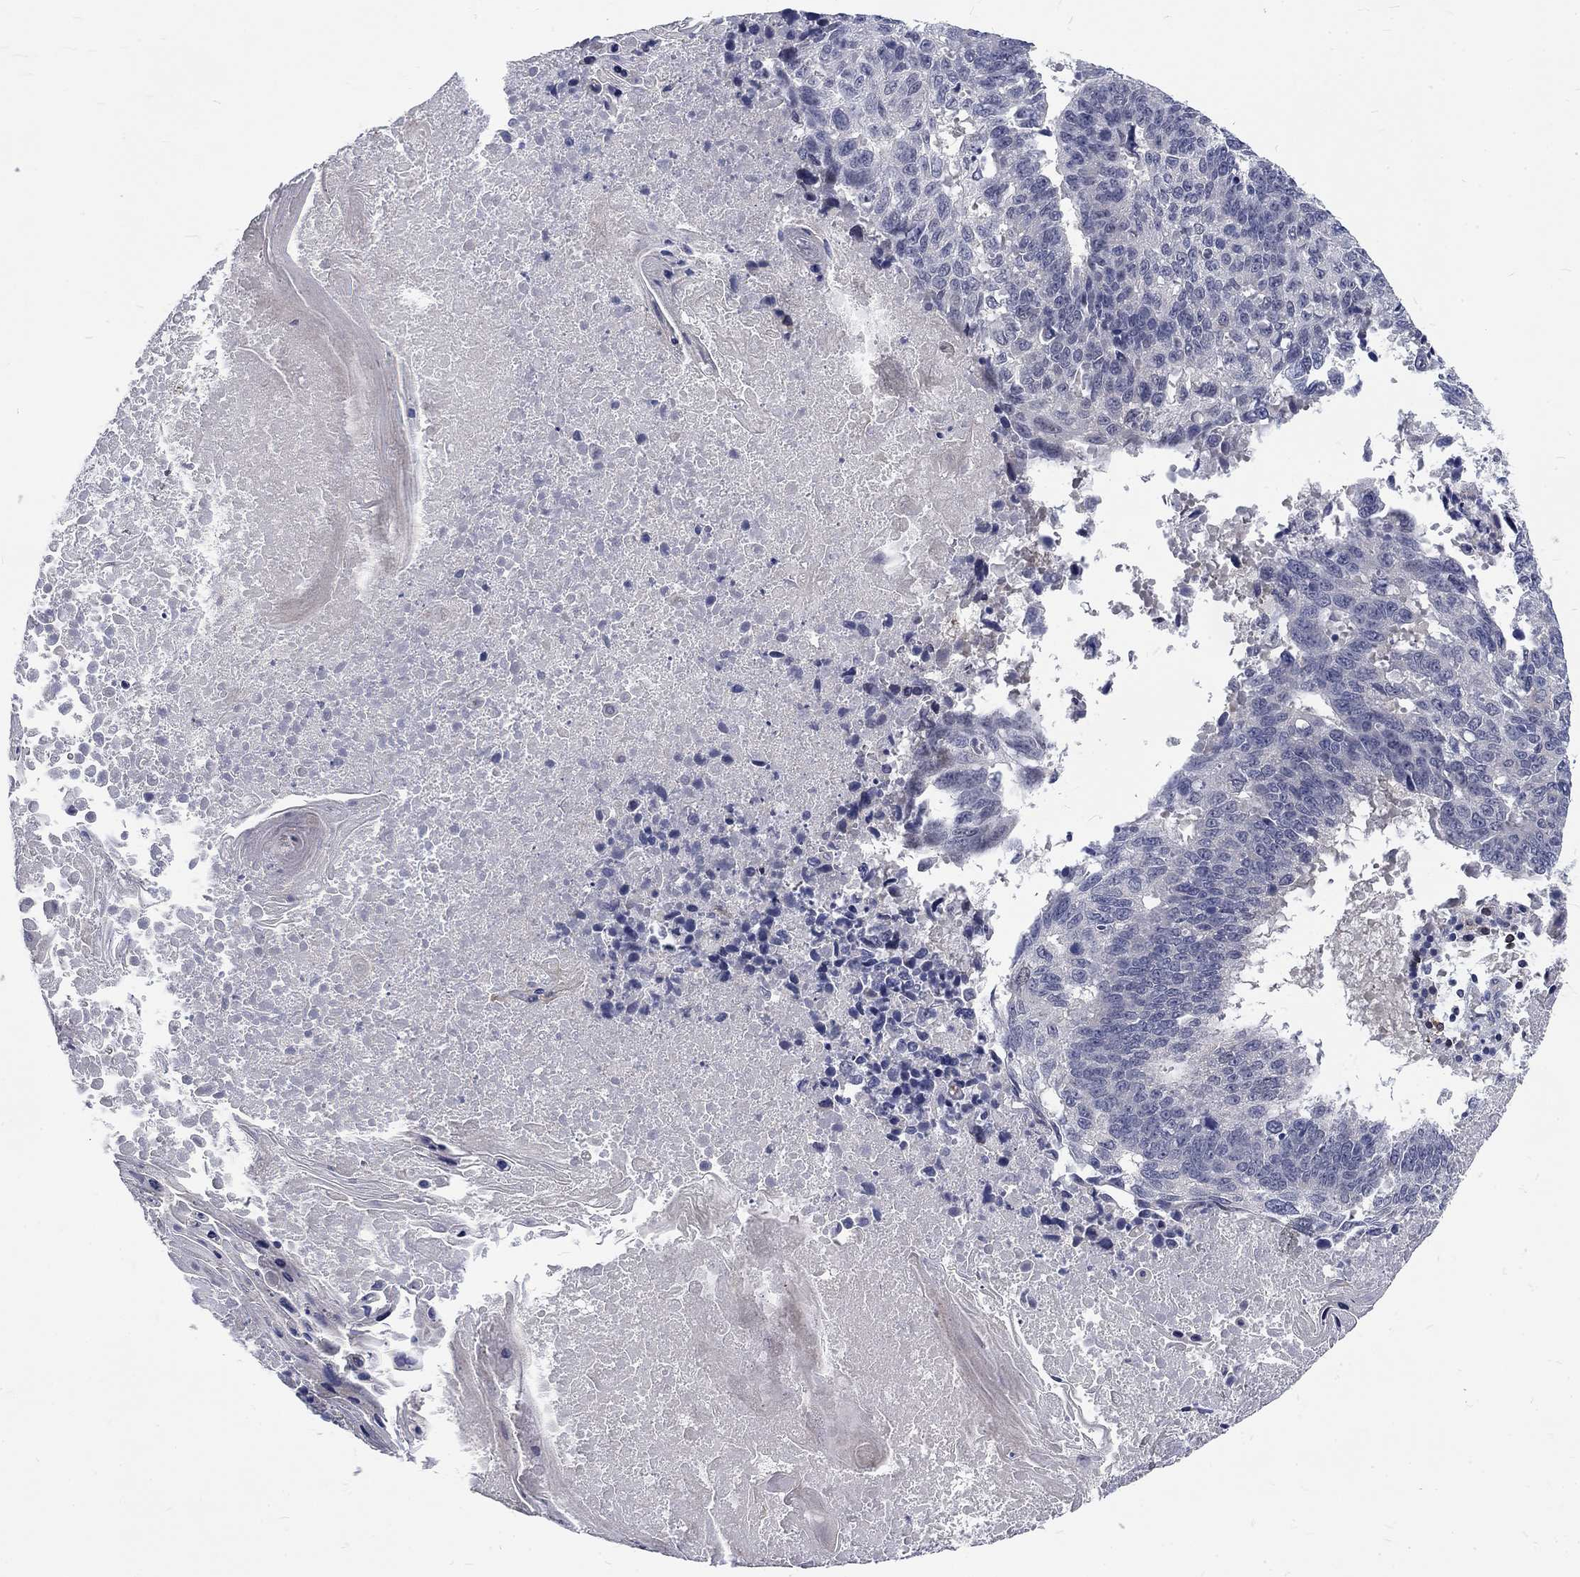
{"staining": {"intensity": "negative", "quantity": "none", "location": "none"}, "tissue": "lung cancer", "cell_type": "Tumor cells", "image_type": "cancer", "snomed": [{"axis": "morphology", "description": "Squamous cell carcinoma, NOS"}, {"axis": "topography", "description": "Lung"}], "caption": "A histopathology image of lung squamous cell carcinoma stained for a protein displays no brown staining in tumor cells.", "gene": "PHKA1", "patient": {"sex": "male", "age": 73}}